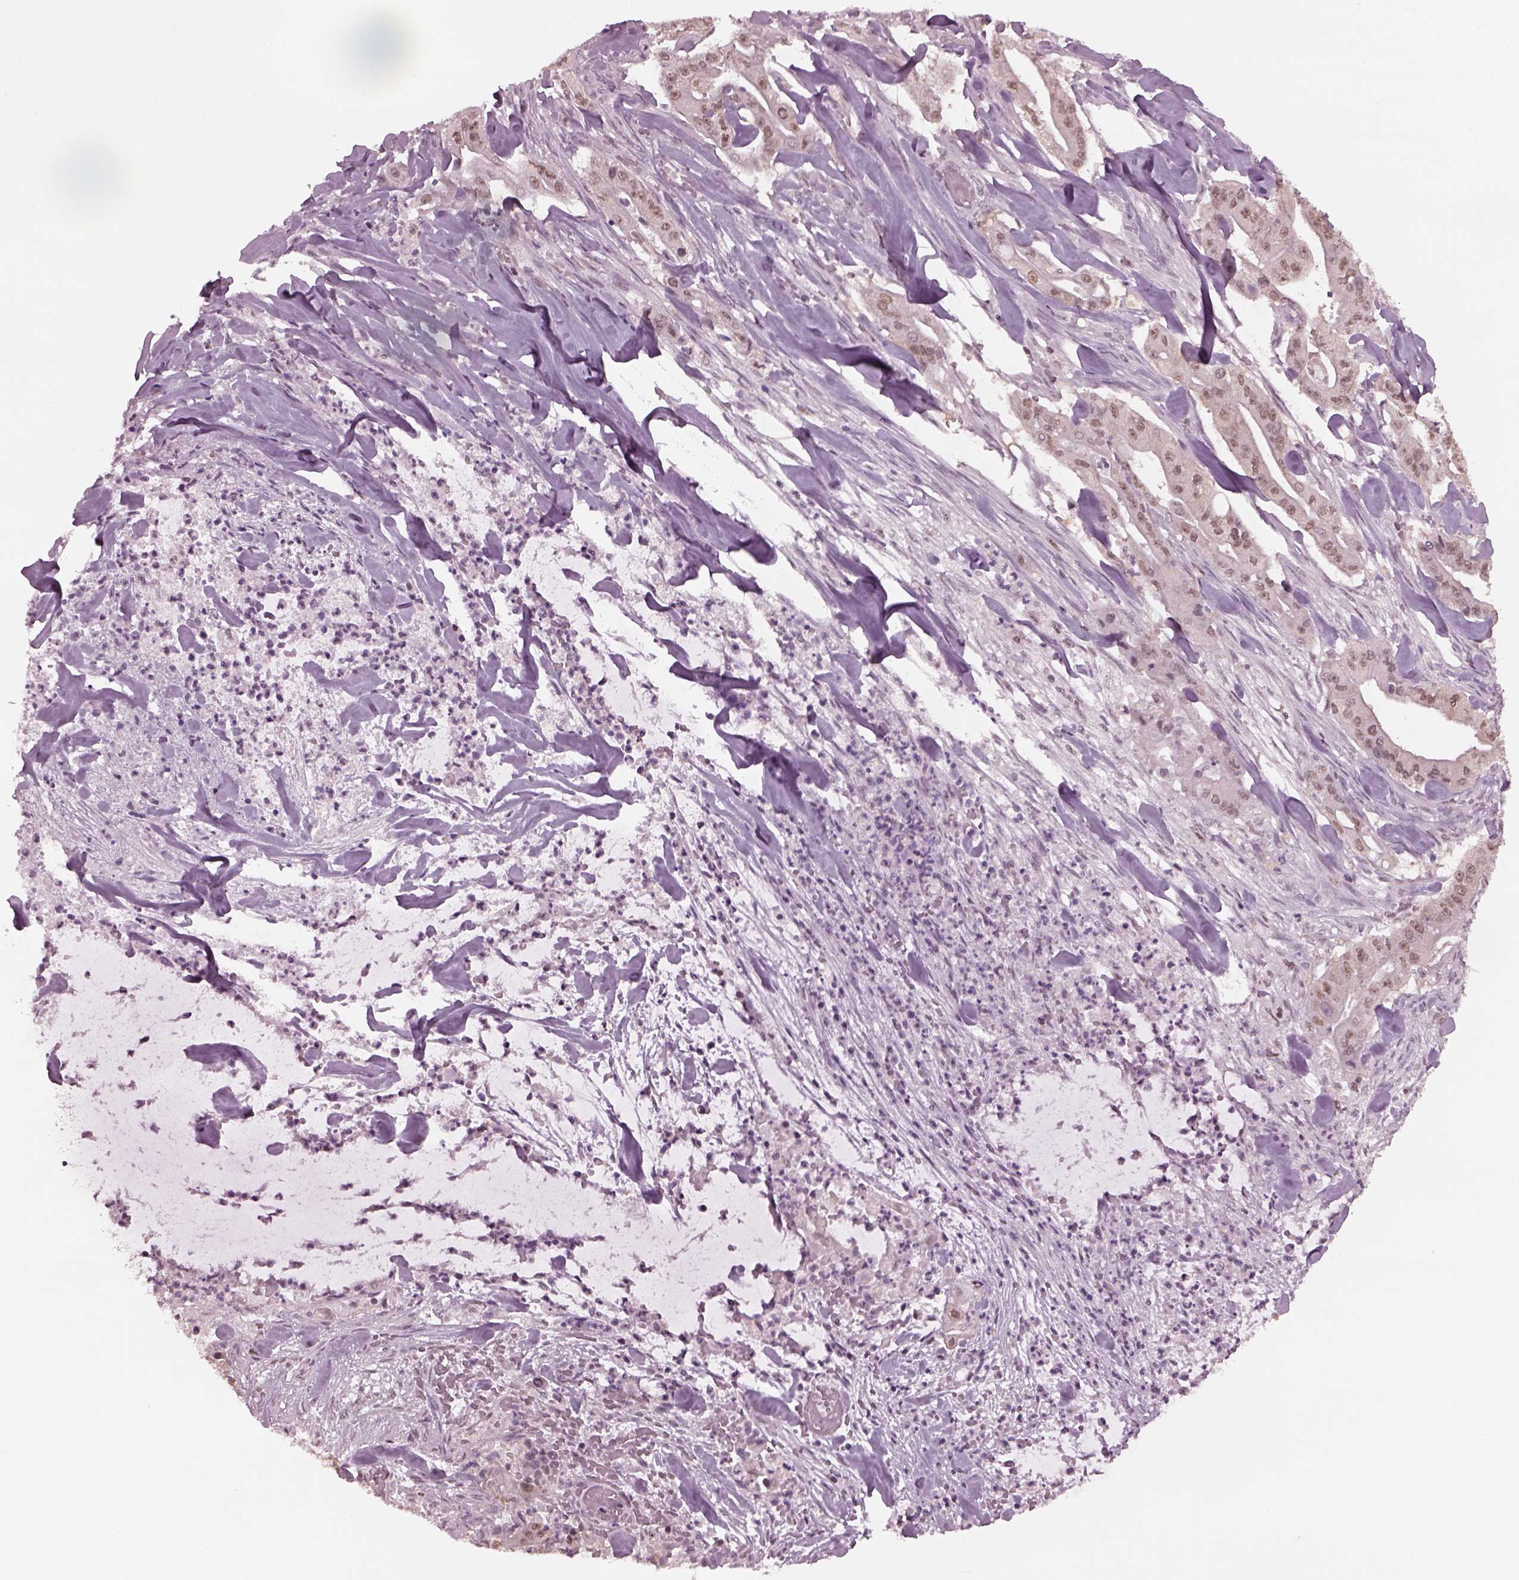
{"staining": {"intensity": "moderate", "quantity": "<25%", "location": "nuclear"}, "tissue": "pancreatic cancer", "cell_type": "Tumor cells", "image_type": "cancer", "snomed": [{"axis": "morphology", "description": "Normal tissue, NOS"}, {"axis": "morphology", "description": "Inflammation, NOS"}, {"axis": "morphology", "description": "Adenocarcinoma, NOS"}, {"axis": "topography", "description": "Pancreas"}], "caption": "Protein staining demonstrates moderate nuclear staining in approximately <25% of tumor cells in pancreatic cancer (adenocarcinoma).", "gene": "RUVBL2", "patient": {"sex": "male", "age": 57}}